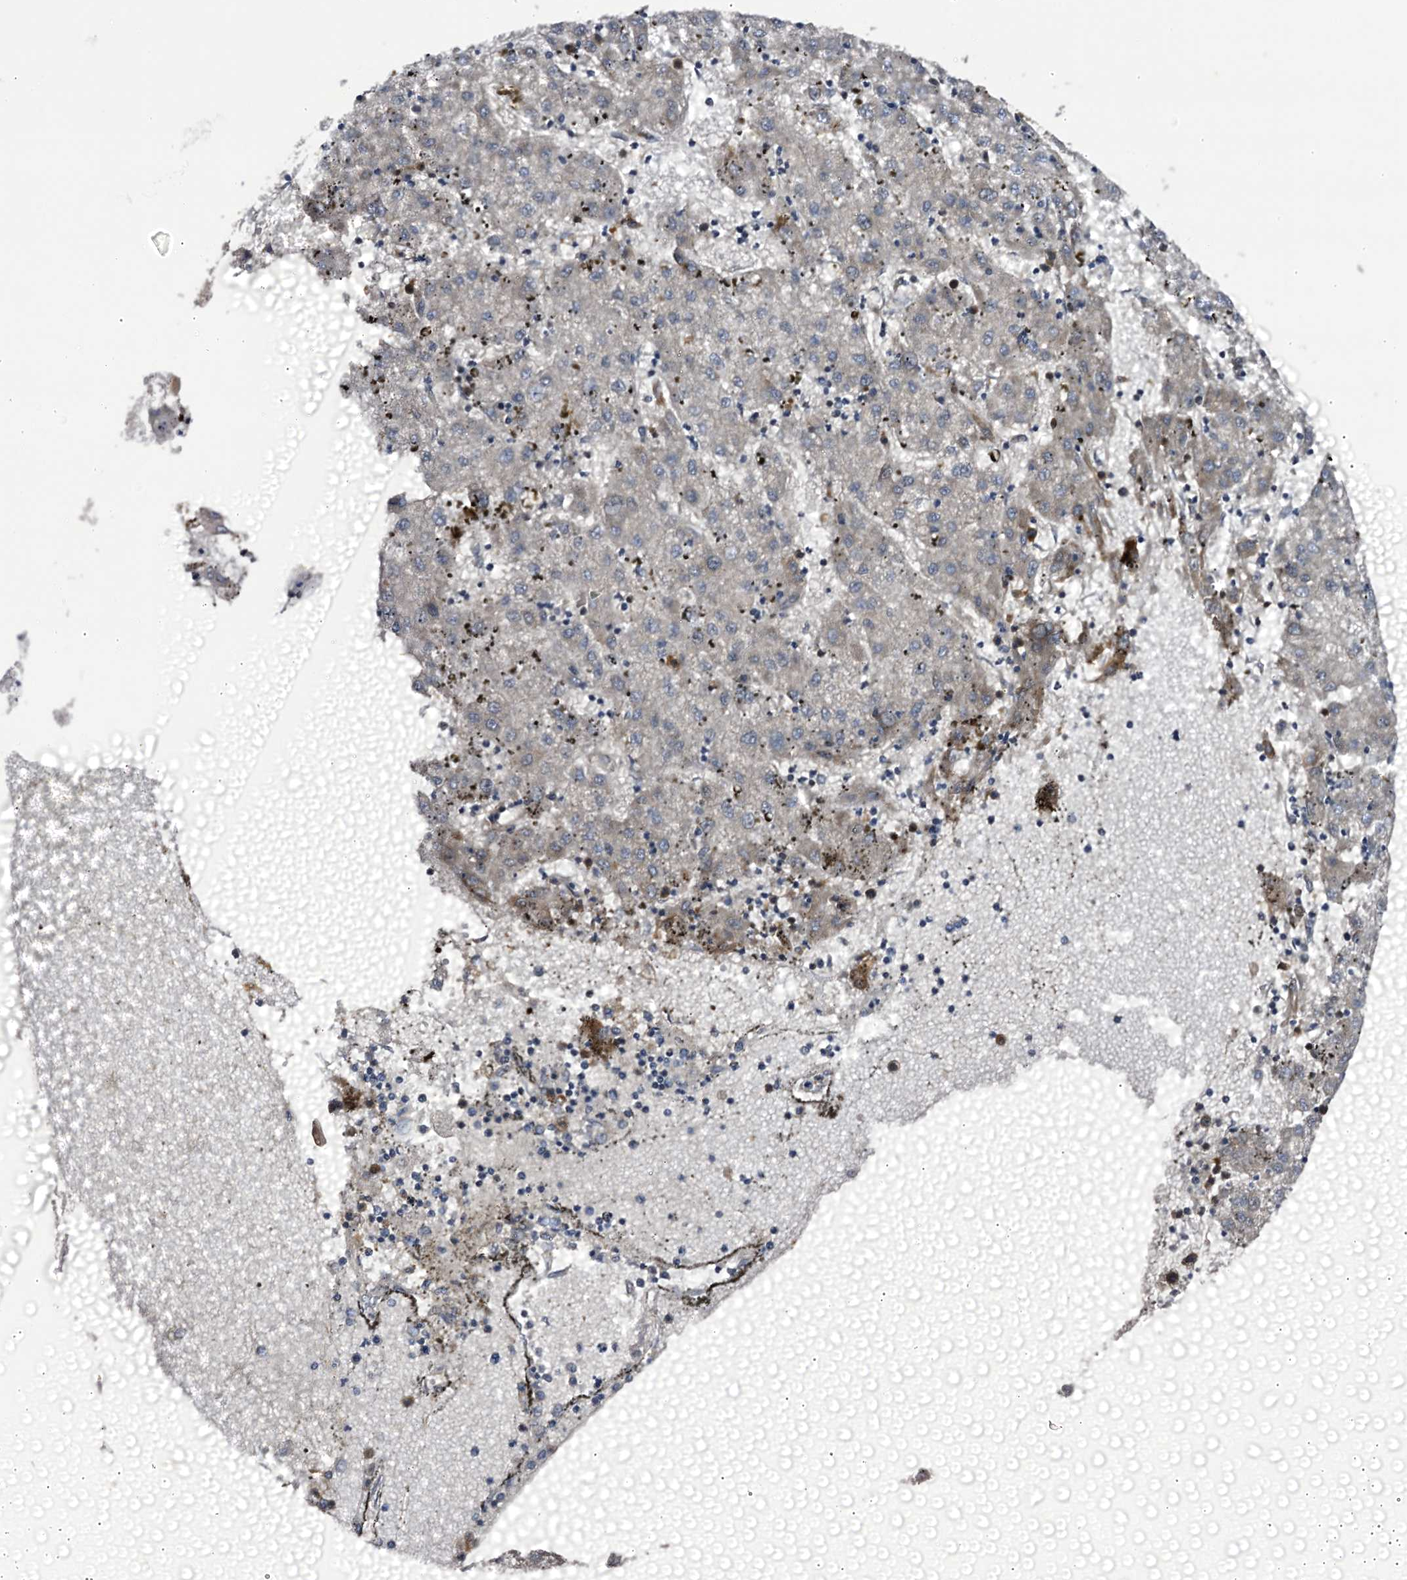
{"staining": {"intensity": "negative", "quantity": "none", "location": "none"}, "tissue": "liver cancer", "cell_type": "Tumor cells", "image_type": "cancer", "snomed": [{"axis": "morphology", "description": "Carcinoma, Hepatocellular, NOS"}, {"axis": "topography", "description": "Liver"}], "caption": "This image is of liver cancer stained with IHC to label a protein in brown with the nuclei are counter-stained blue. There is no staining in tumor cells.", "gene": "NCAPD2", "patient": {"sex": "male", "age": 72}}